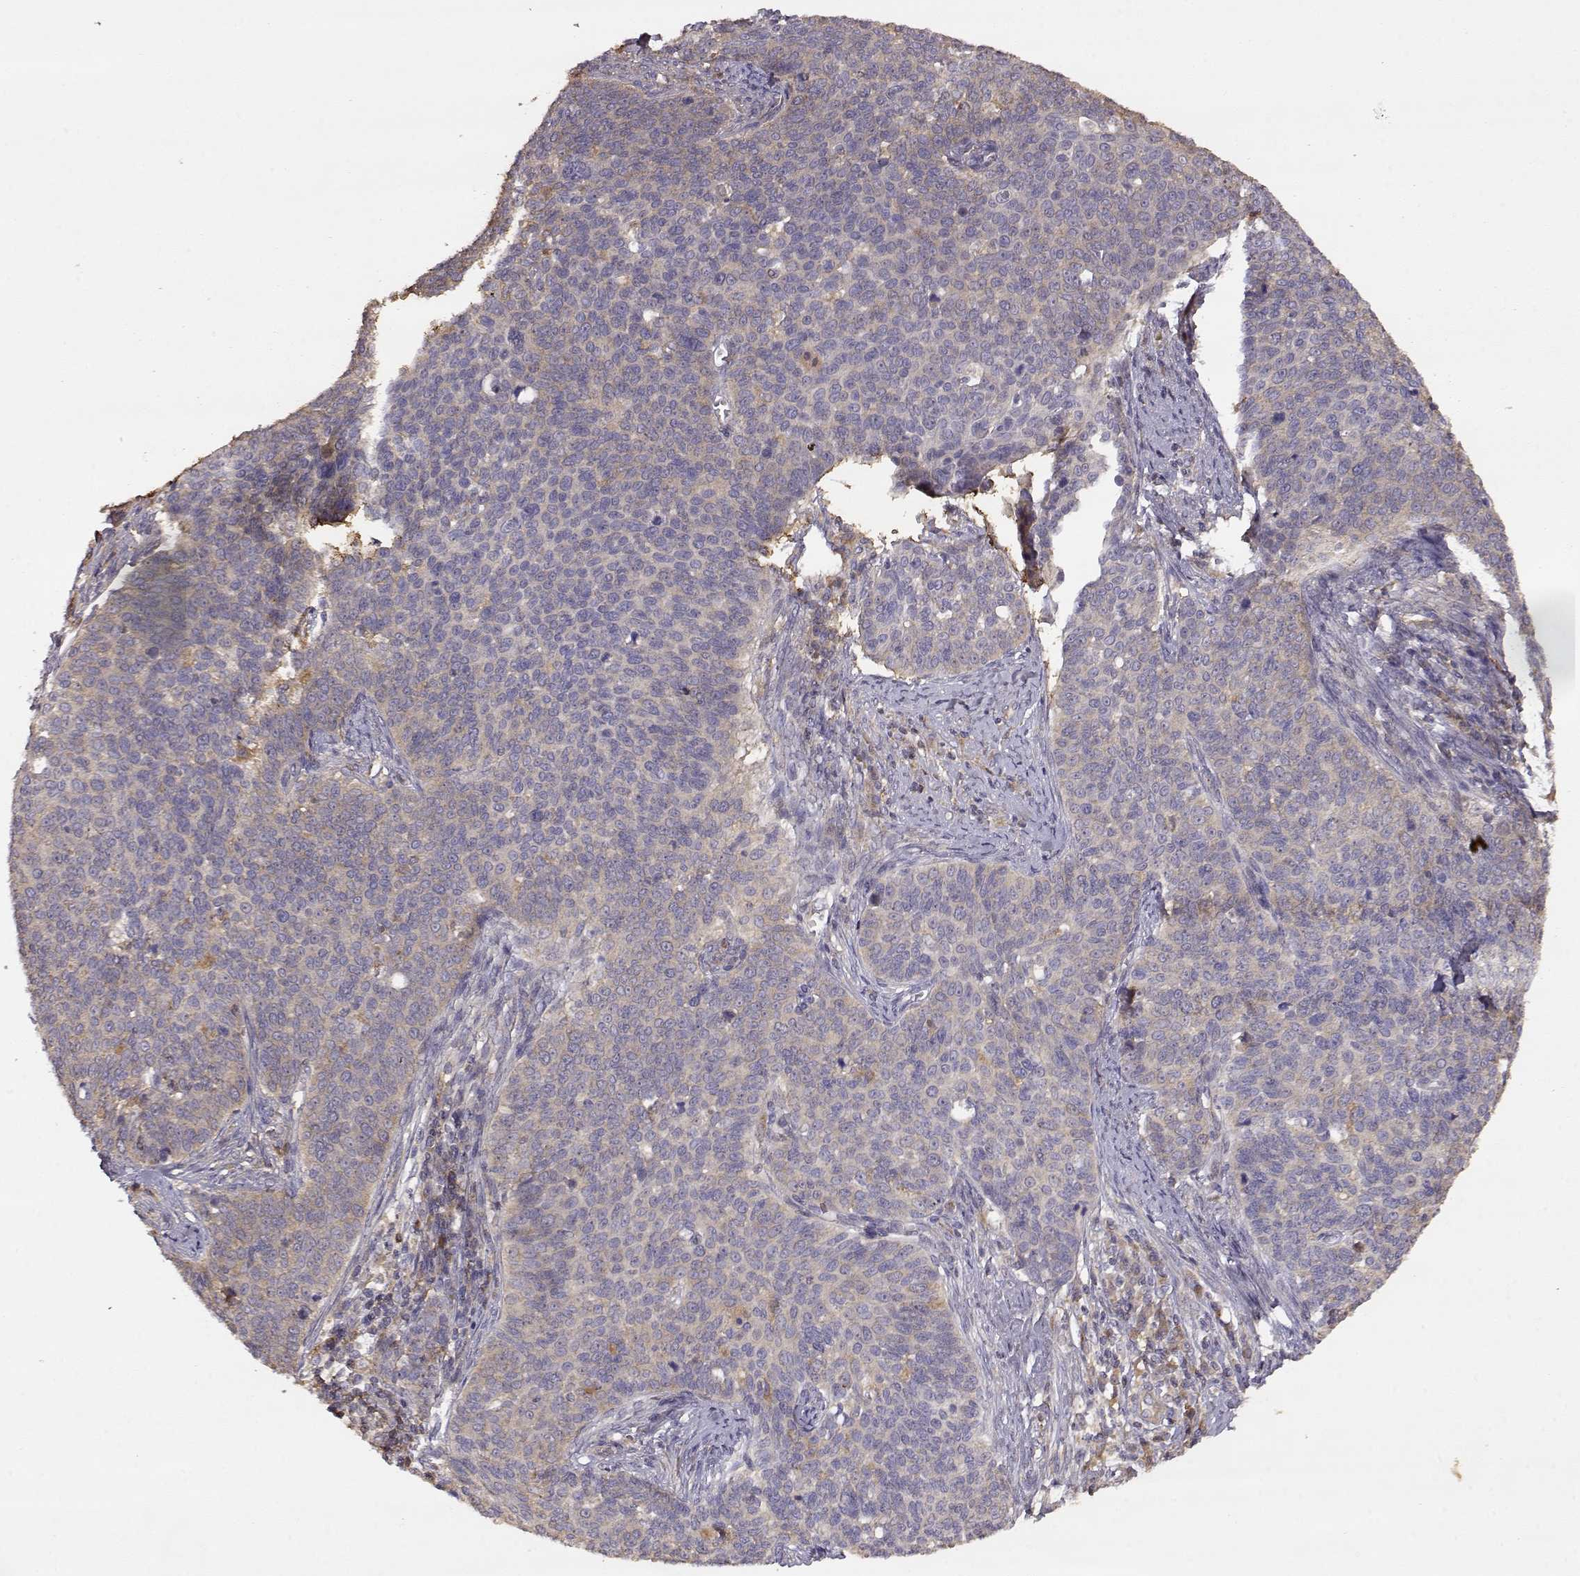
{"staining": {"intensity": "moderate", "quantity": "<25%", "location": "cytoplasmic/membranous"}, "tissue": "cervical cancer", "cell_type": "Tumor cells", "image_type": "cancer", "snomed": [{"axis": "morphology", "description": "Squamous cell carcinoma, NOS"}, {"axis": "topography", "description": "Cervix"}], "caption": "Approximately <25% of tumor cells in cervical cancer (squamous cell carcinoma) display moderate cytoplasmic/membranous protein staining as visualized by brown immunohistochemical staining.", "gene": "CRIM1", "patient": {"sex": "female", "age": 39}}